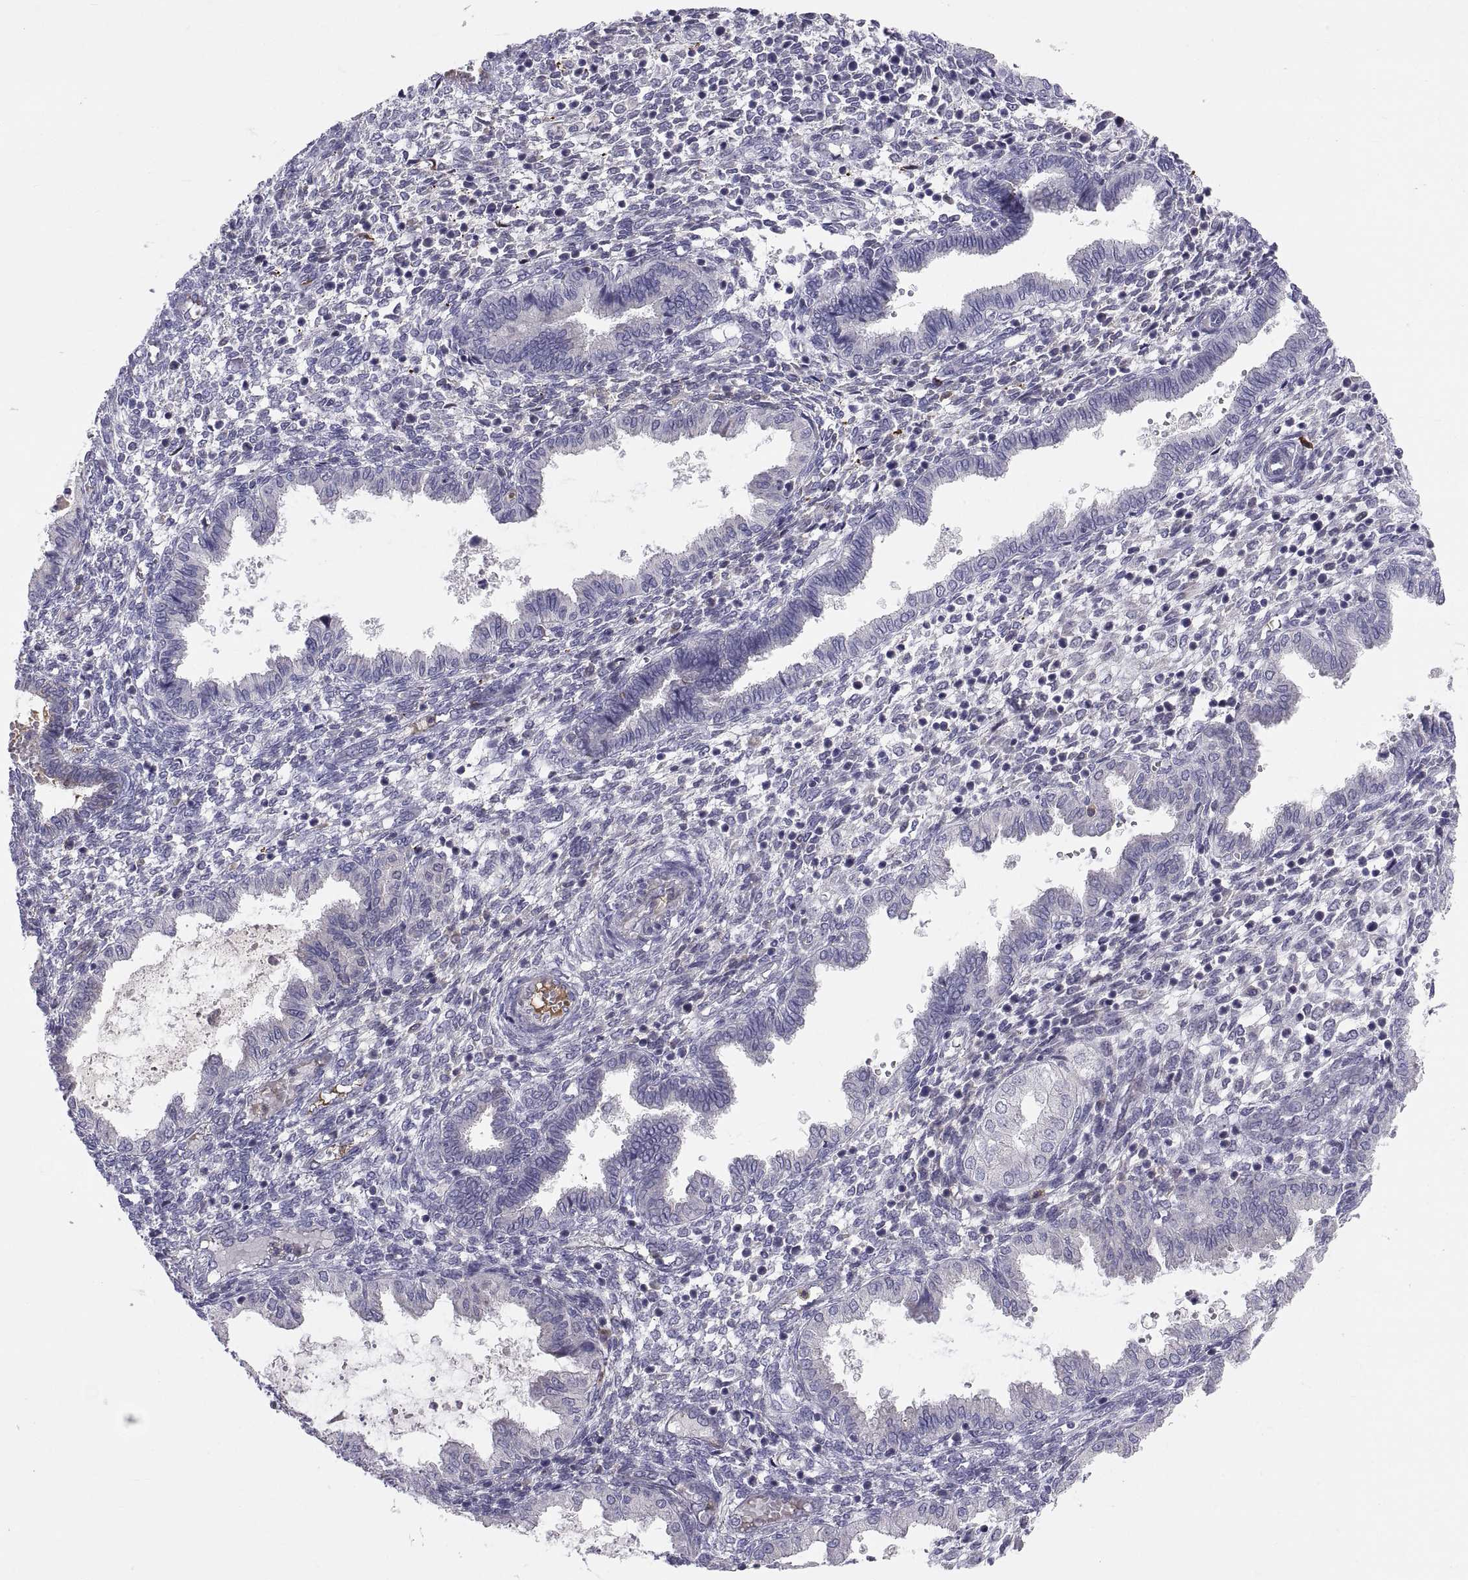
{"staining": {"intensity": "negative", "quantity": "none", "location": "none"}, "tissue": "endometrium", "cell_type": "Cells in endometrial stroma", "image_type": "normal", "snomed": [{"axis": "morphology", "description": "Normal tissue, NOS"}, {"axis": "topography", "description": "Endometrium"}], "caption": "This is an IHC micrograph of unremarkable endometrium. There is no staining in cells in endometrial stroma.", "gene": "PKP1", "patient": {"sex": "female", "age": 43}}